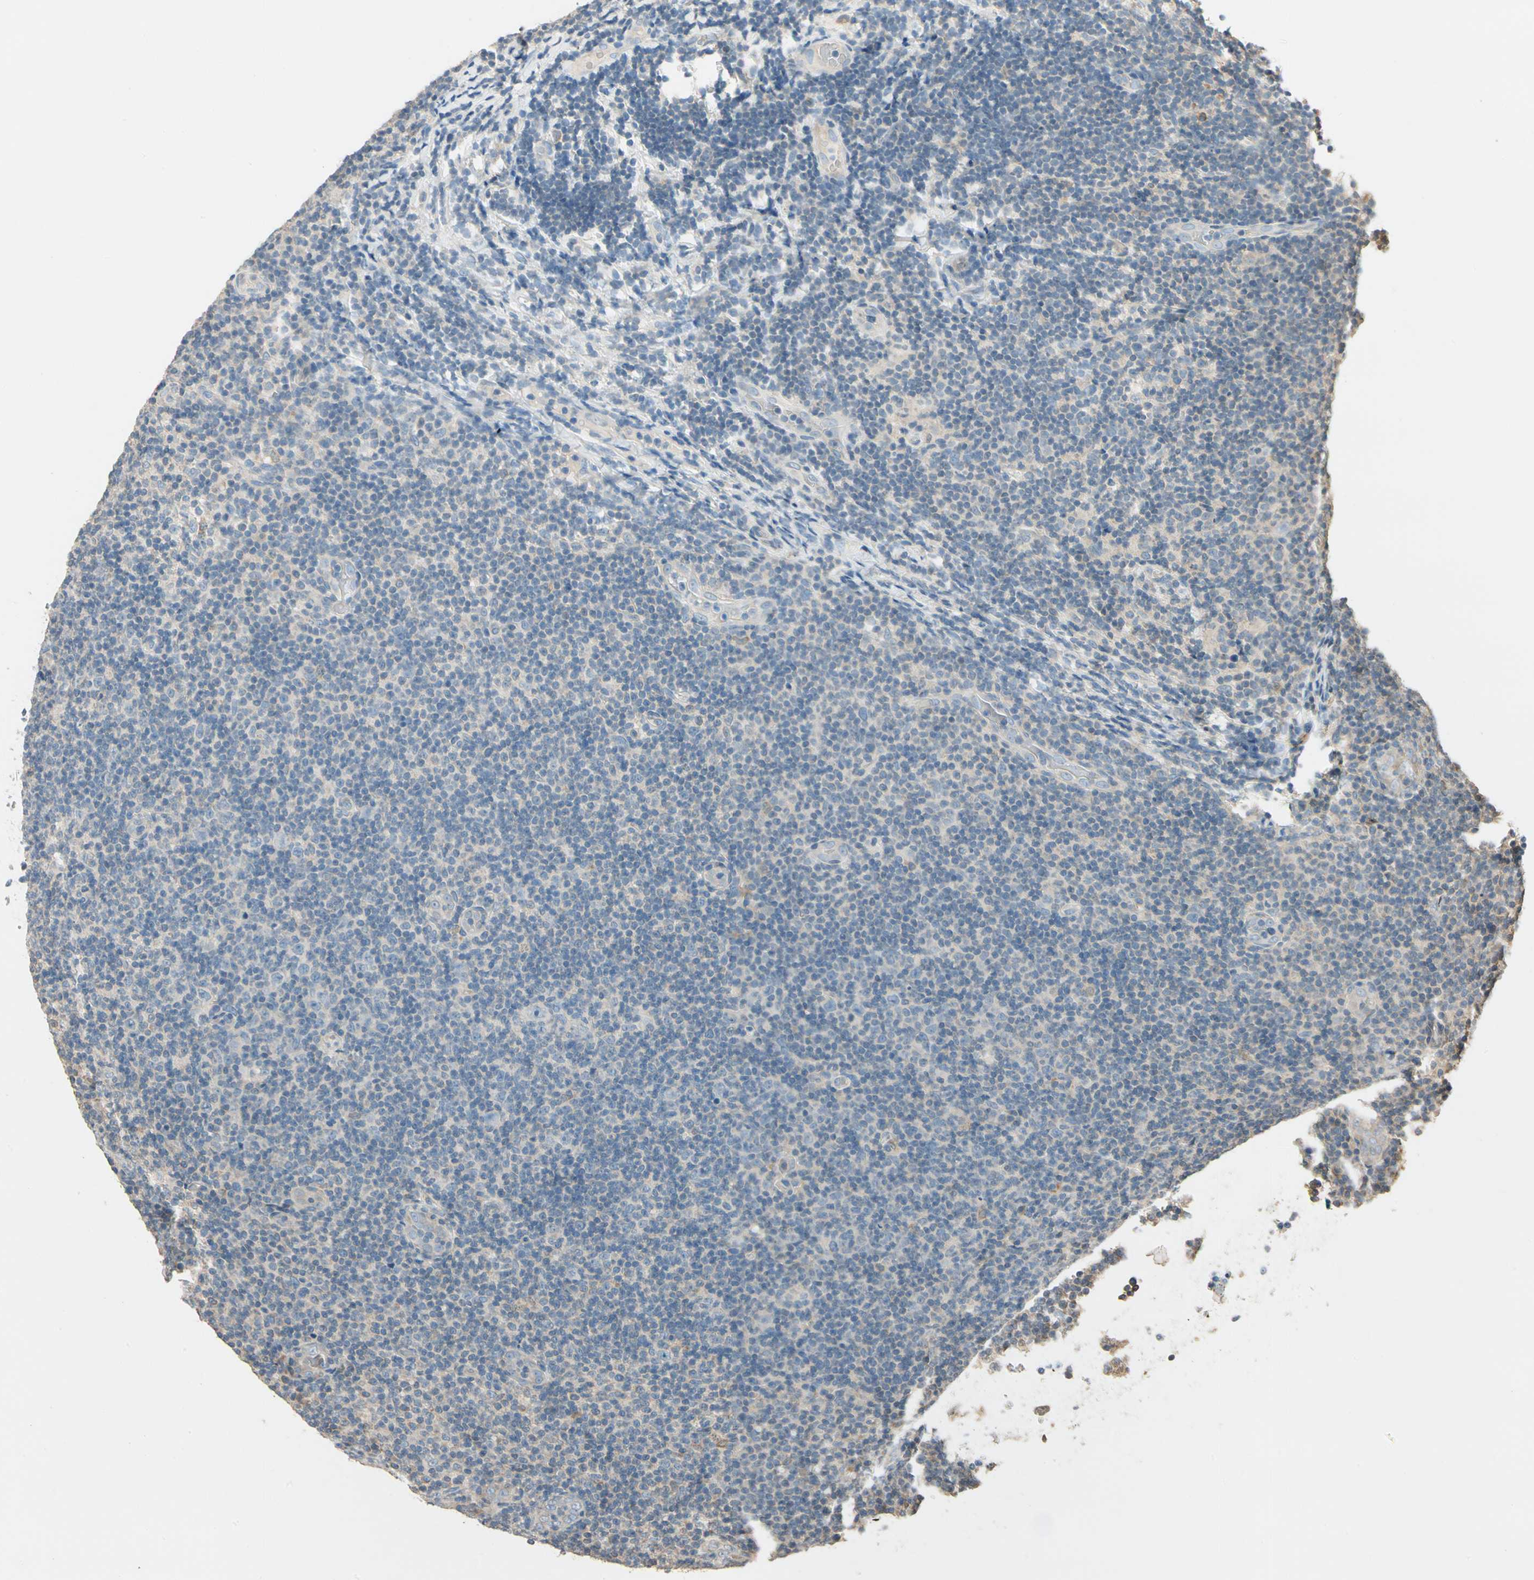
{"staining": {"intensity": "negative", "quantity": "none", "location": "none"}, "tissue": "lymphoma", "cell_type": "Tumor cells", "image_type": "cancer", "snomed": [{"axis": "morphology", "description": "Malignant lymphoma, non-Hodgkin's type, Low grade"}, {"axis": "topography", "description": "Lymph node"}], "caption": "Human lymphoma stained for a protein using immunohistochemistry reveals no expression in tumor cells.", "gene": "MAP3K7", "patient": {"sex": "male", "age": 83}}